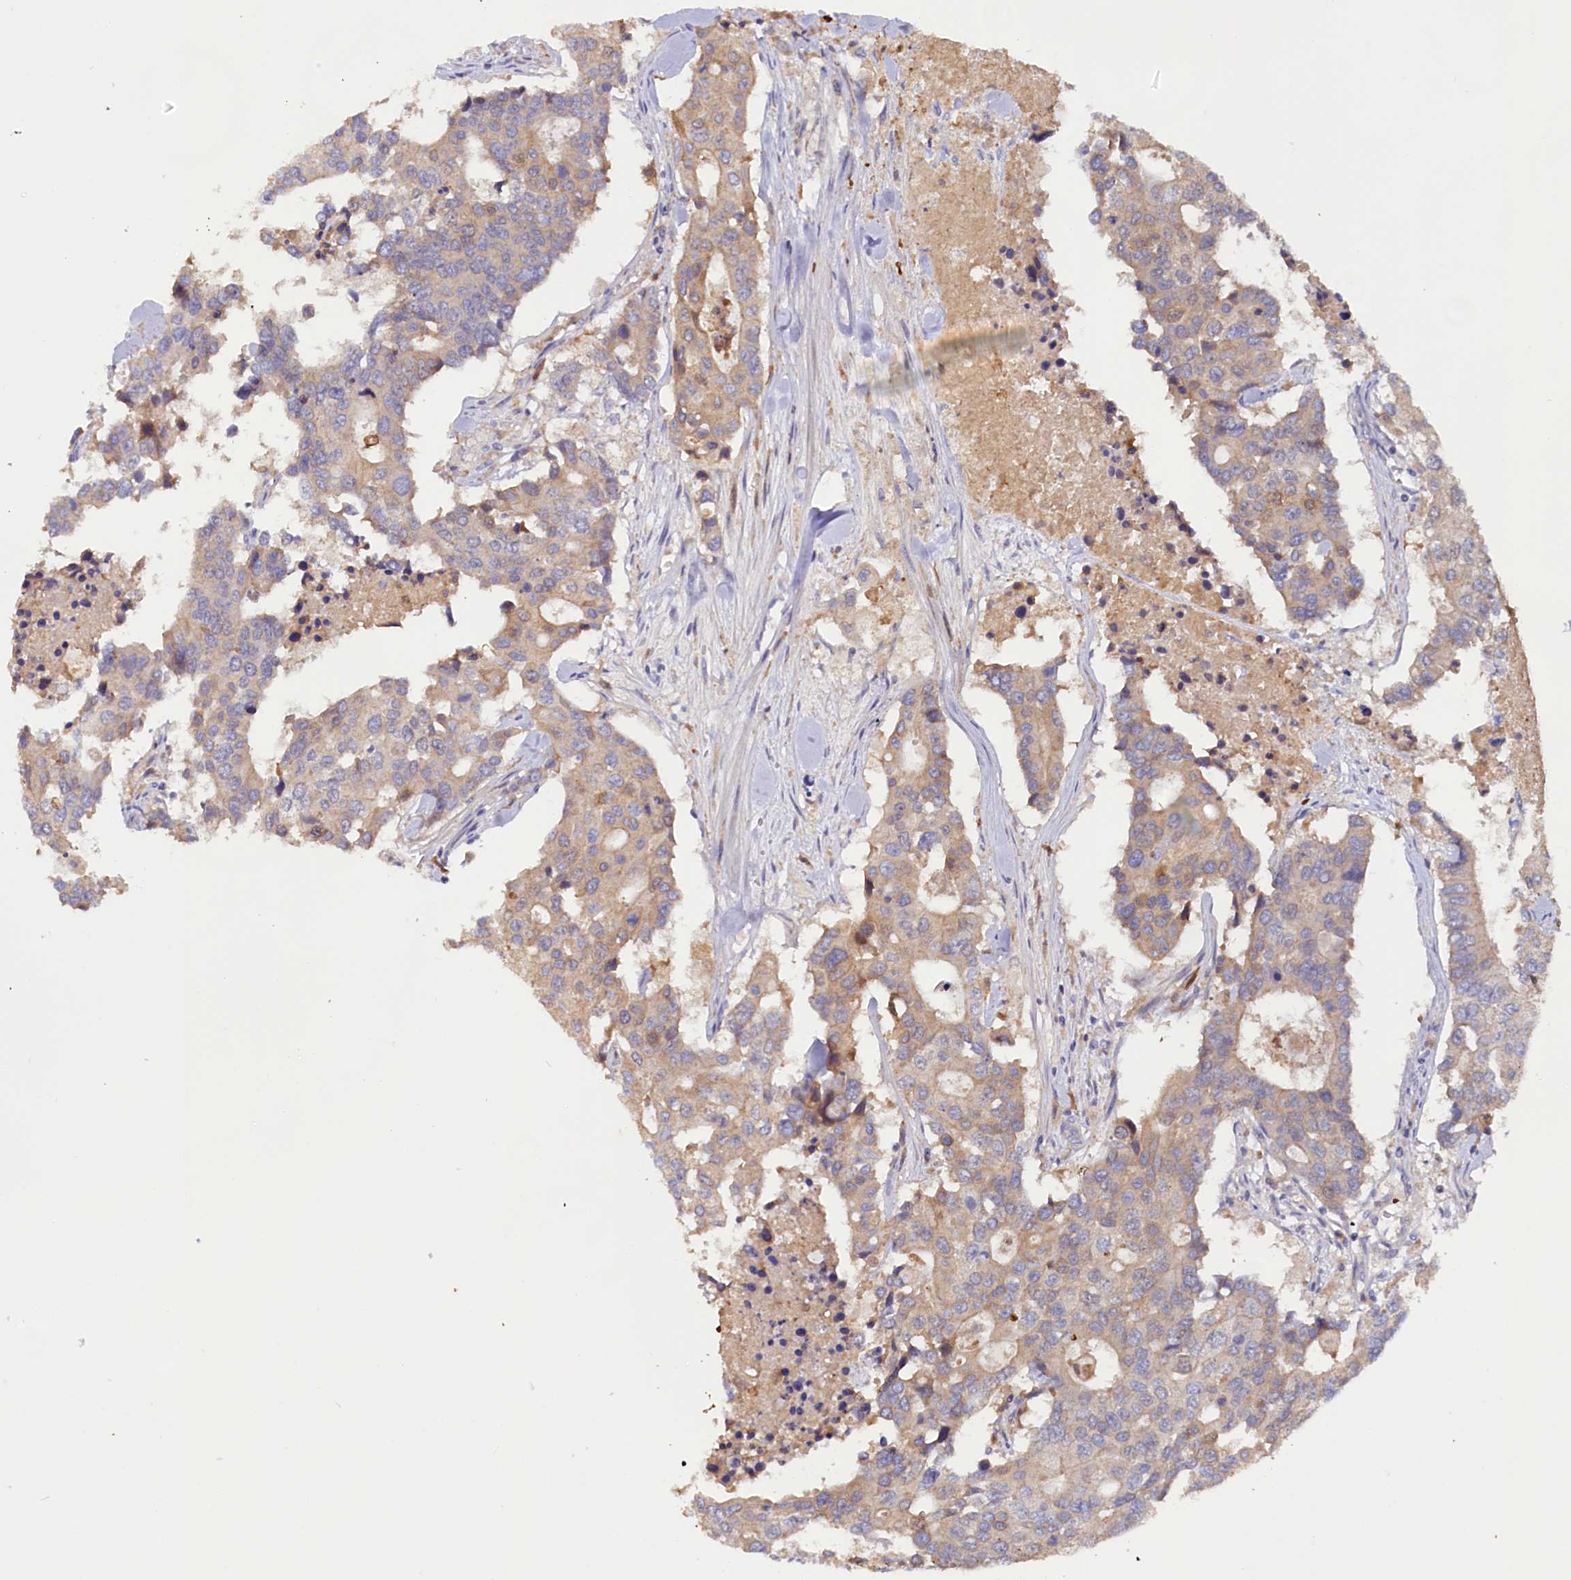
{"staining": {"intensity": "weak", "quantity": ">75%", "location": "cytoplasmic/membranous"}, "tissue": "colorectal cancer", "cell_type": "Tumor cells", "image_type": "cancer", "snomed": [{"axis": "morphology", "description": "Adenocarcinoma, NOS"}, {"axis": "topography", "description": "Colon"}], "caption": "Adenocarcinoma (colorectal) stained for a protein displays weak cytoplasmic/membranous positivity in tumor cells. The staining was performed using DAB (3,3'-diaminobenzidine) to visualize the protein expression in brown, while the nuclei were stained in blue with hematoxylin (Magnification: 20x).", "gene": "IL17RD", "patient": {"sex": "male", "age": 77}}